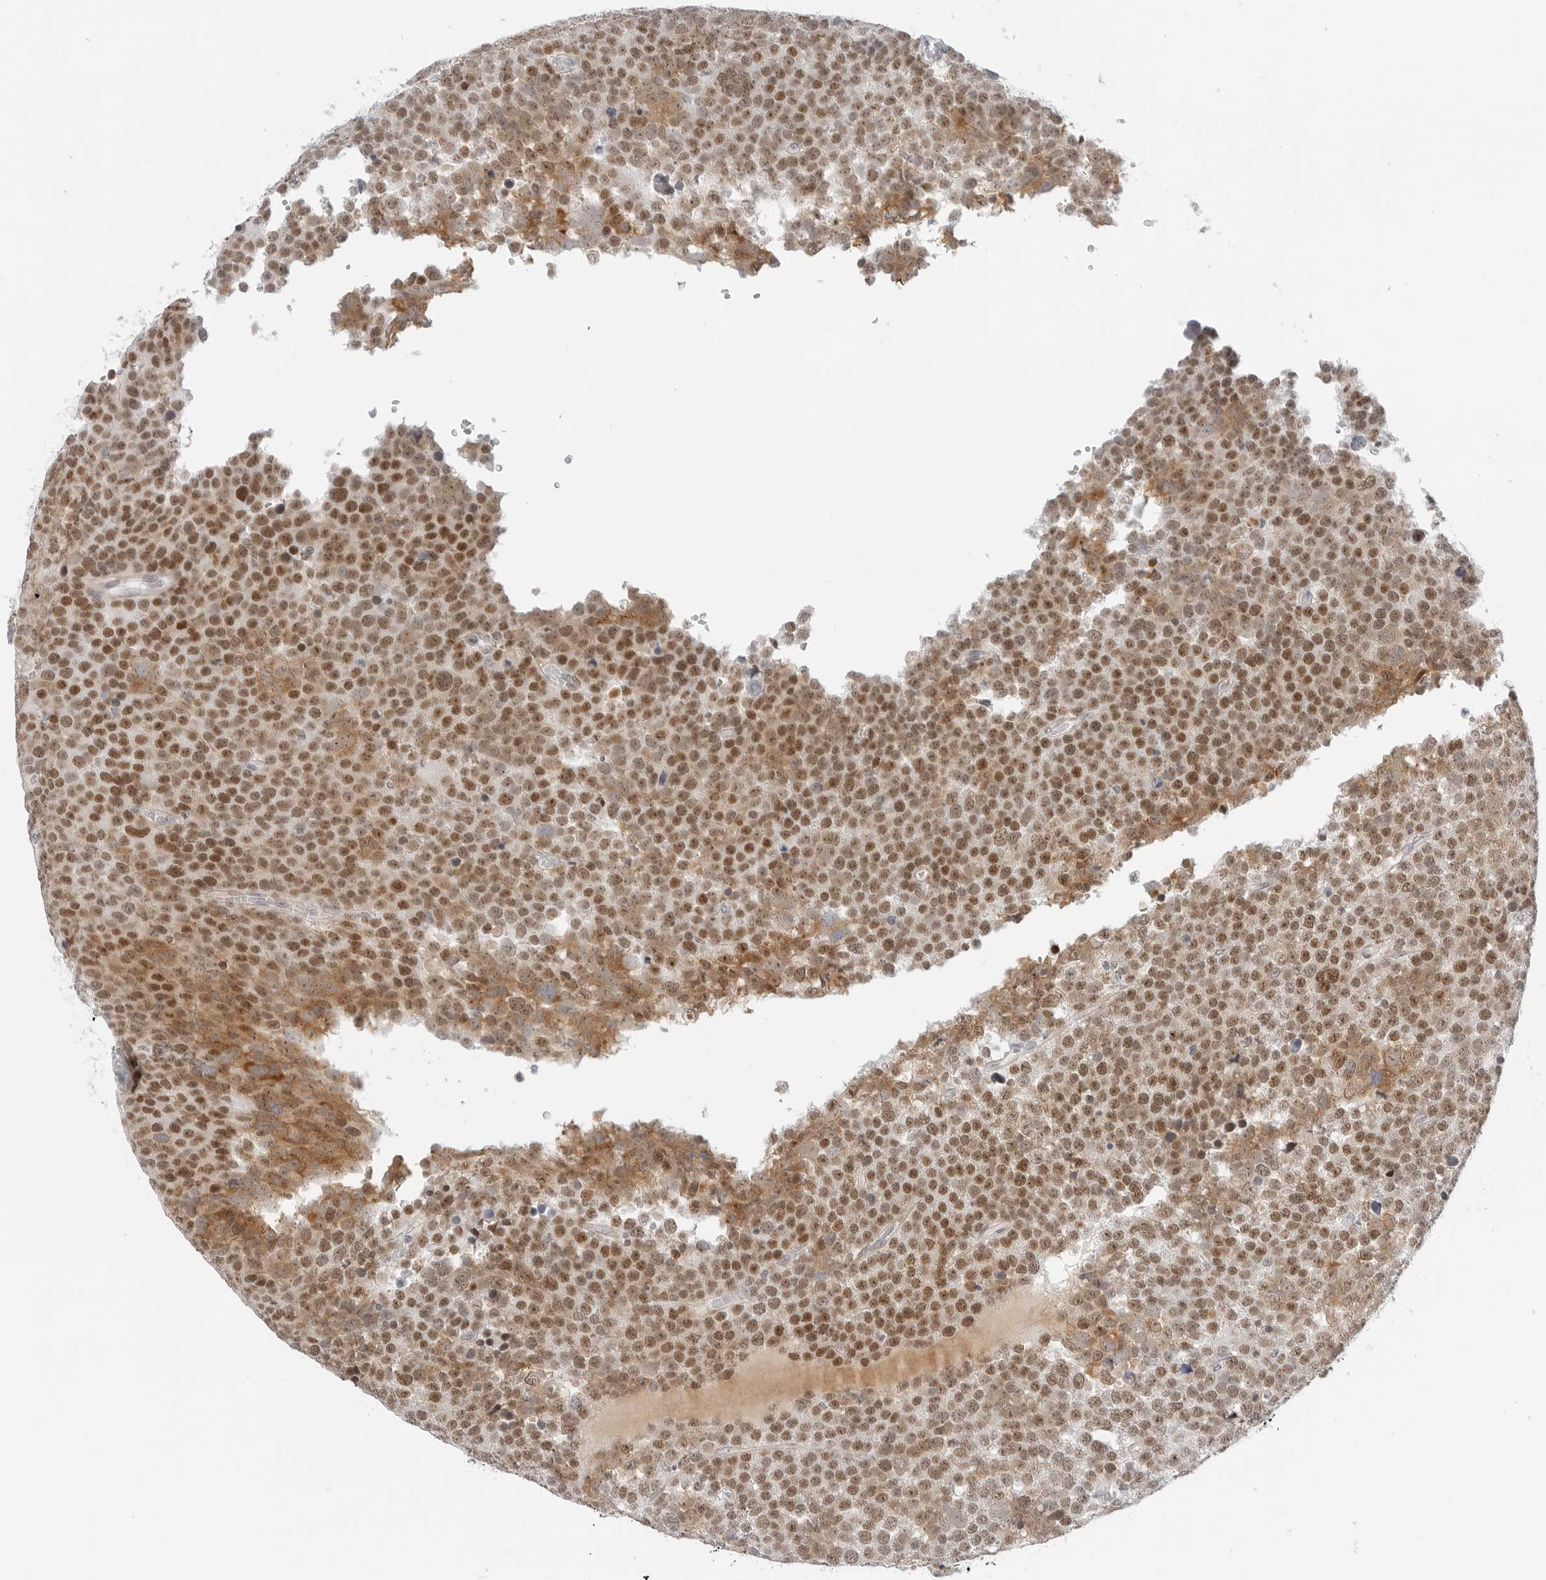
{"staining": {"intensity": "moderate", "quantity": ">75%", "location": "cytoplasmic/membranous,nuclear"}, "tissue": "testis cancer", "cell_type": "Tumor cells", "image_type": "cancer", "snomed": [{"axis": "morphology", "description": "Seminoma, NOS"}, {"axis": "topography", "description": "Testis"}], "caption": "Moderate cytoplasmic/membranous and nuclear protein staining is seen in approximately >75% of tumor cells in seminoma (testis).", "gene": "TSEN2", "patient": {"sex": "male", "age": 71}}